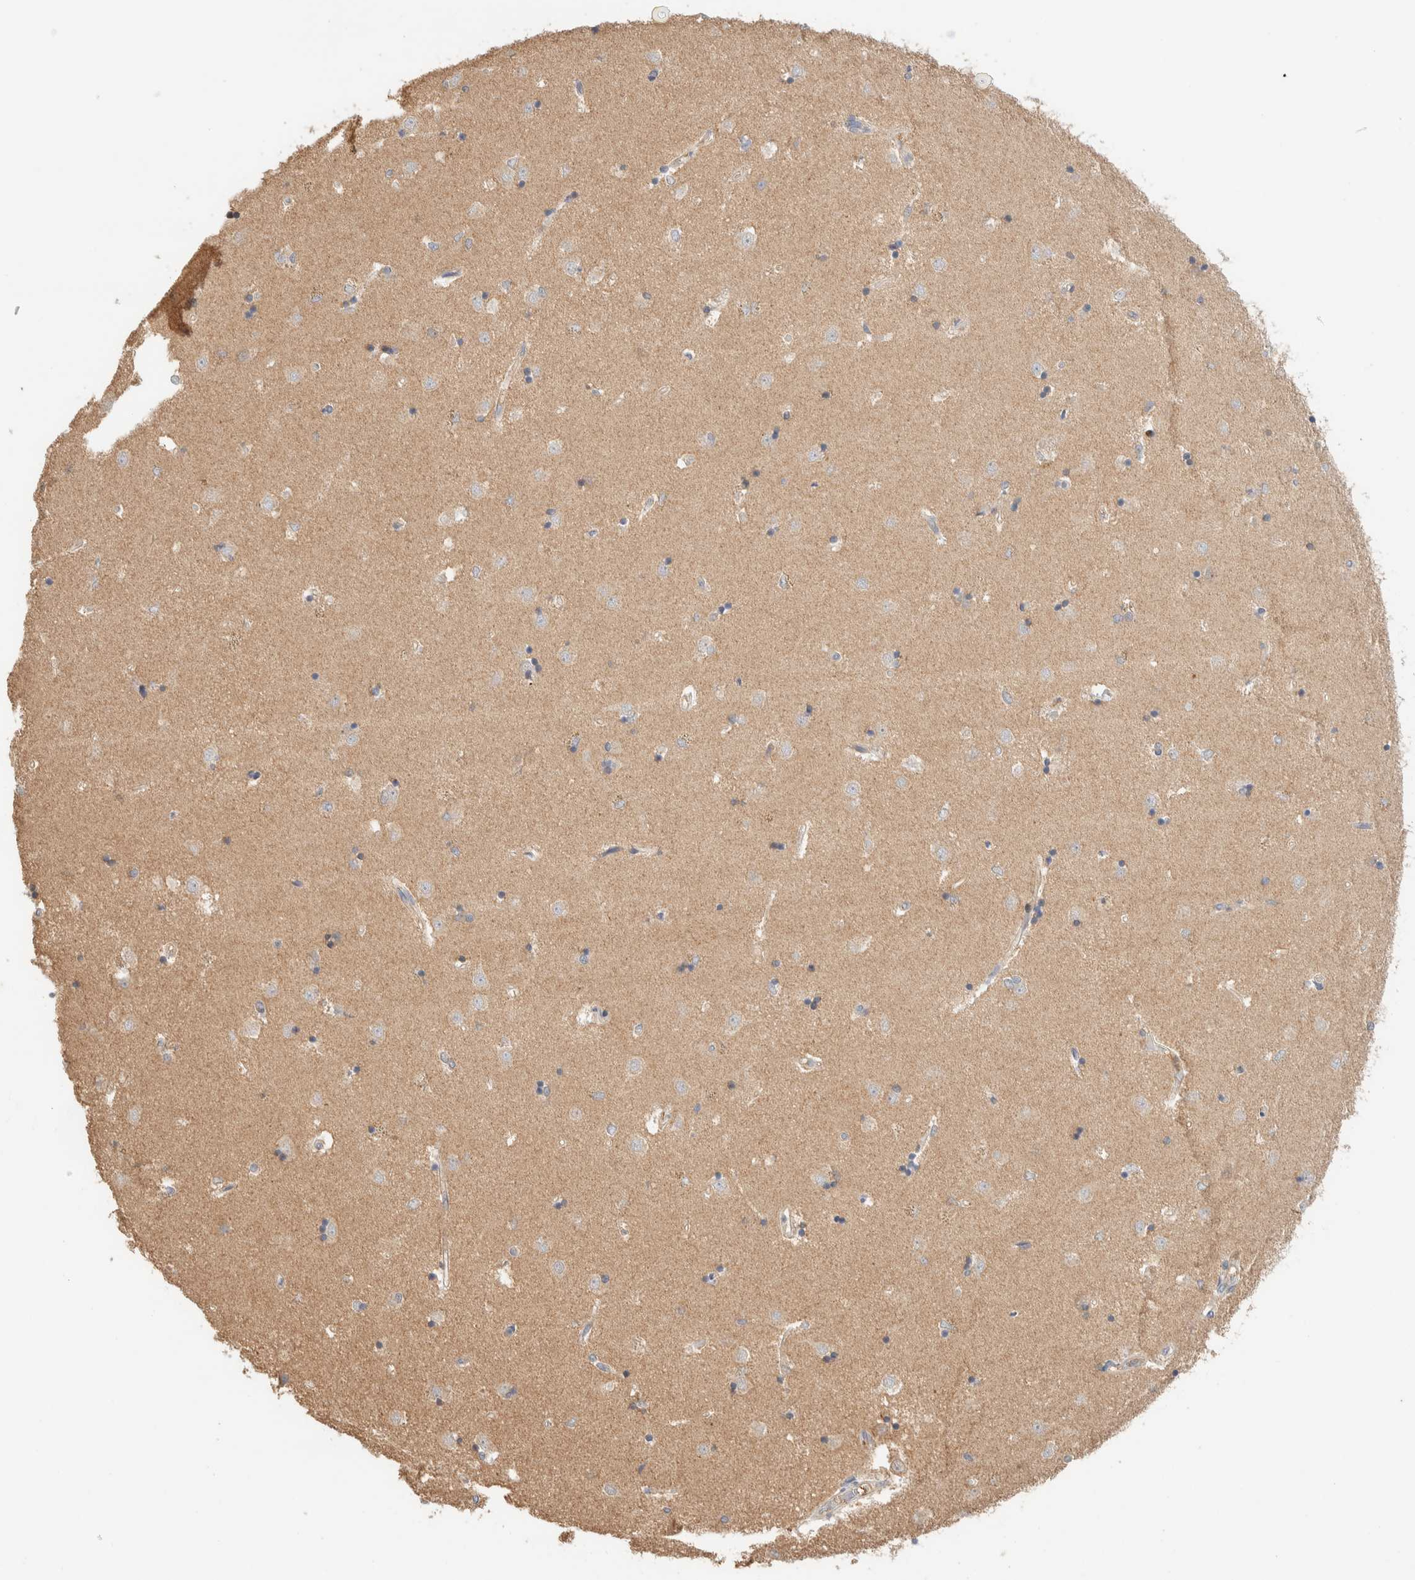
{"staining": {"intensity": "weak", "quantity": "25%-75%", "location": "cytoplasmic/membranous"}, "tissue": "caudate", "cell_type": "Glial cells", "image_type": "normal", "snomed": [{"axis": "morphology", "description": "Normal tissue, NOS"}, {"axis": "topography", "description": "Lateral ventricle wall"}], "caption": "Weak cytoplasmic/membranous positivity is identified in about 25%-75% of glial cells in benign caudate. (brown staining indicates protein expression, while blue staining denotes nuclei).", "gene": "HDHD3", "patient": {"sex": "male", "age": 45}}